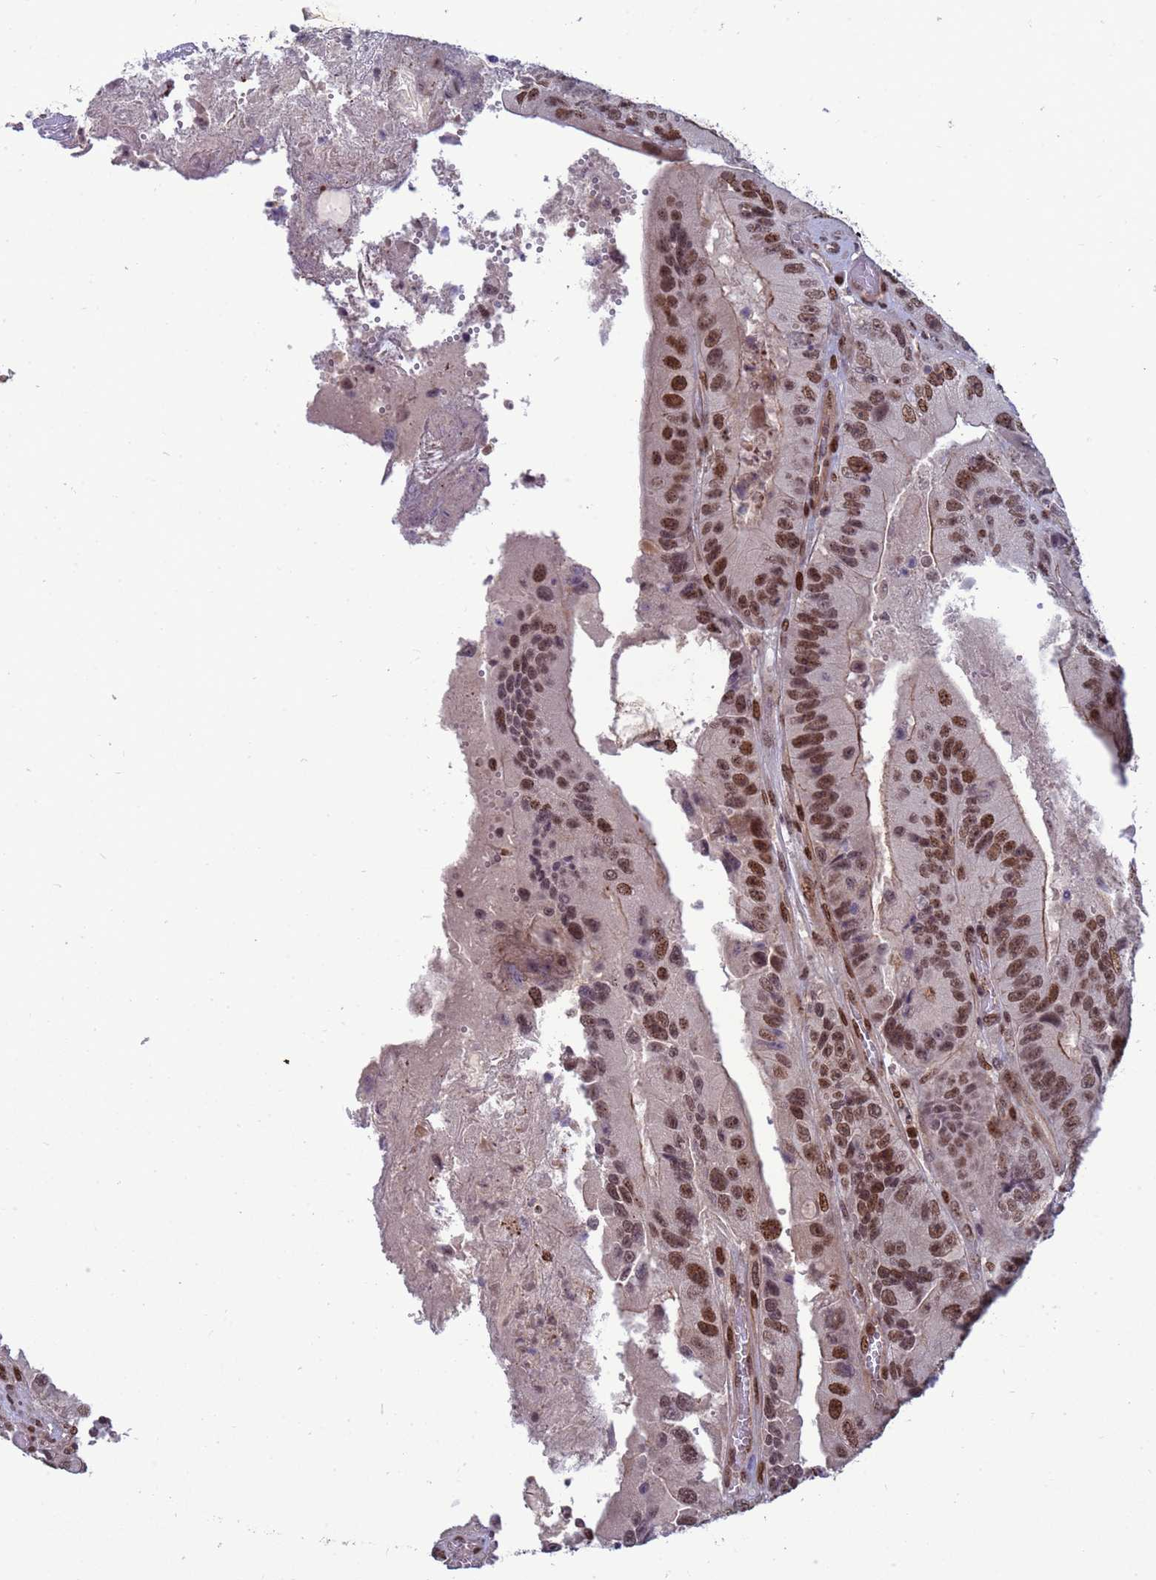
{"staining": {"intensity": "strong", "quantity": ">75%", "location": "nuclear"}, "tissue": "colorectal cancer", "cell_type": "Tumor cells", "image_type": "cancer", "snomed": [{"axis": "morphology", "description": "Adenocarcinoma, NOS"}, {"axis": "topography", "description": "Colon"}], "caption": "Strong nuclear staining for a protein is appreciated in approximately >75% of tumor cells of adenocarcinoma (colorectal) using immunohistochemistry.", "gene": "NSL1", "patient": {"sex": "female", "age": 86}}